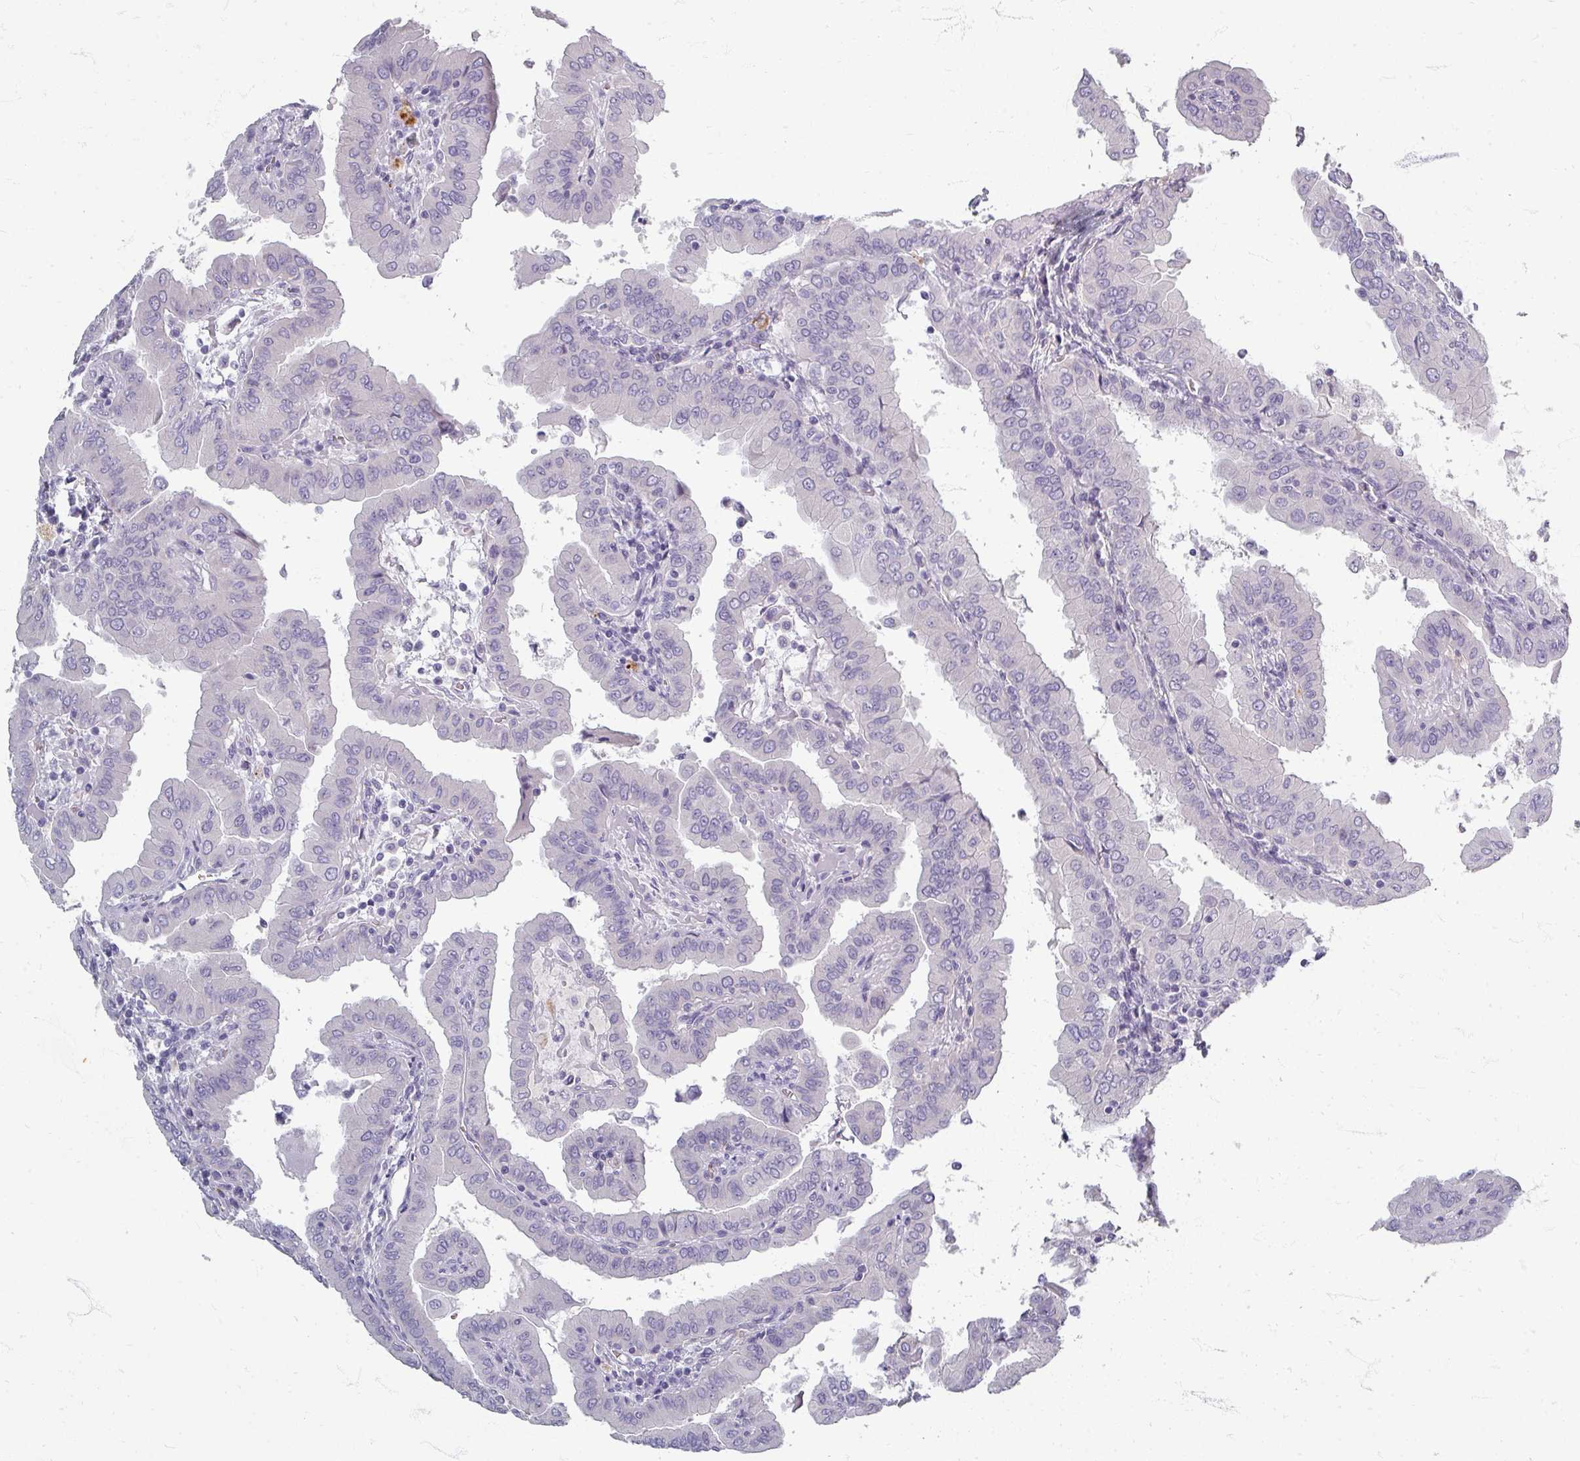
{"staining": {"intensity": "negative", "quantity": "none", "location": "none"}, "tissue": "thyroid cancer", "cell_type": "Tumor cells", "image_type": "cancer", "snomed": [{"axis": "morphology", "description": "Papillary adenocarcinoma, NOS"}, {"axis": "topography", "description": "Thyroid gland"}], "caption": "Immunohistochemistry (IHC) photomicrograph of human thyroid papillary adenocarcinoma stained for a protein (brown), which exhibits no staining in tumor cells.", "gene": "ZNF878", "patient": {"sex": "male", "age": 33}}